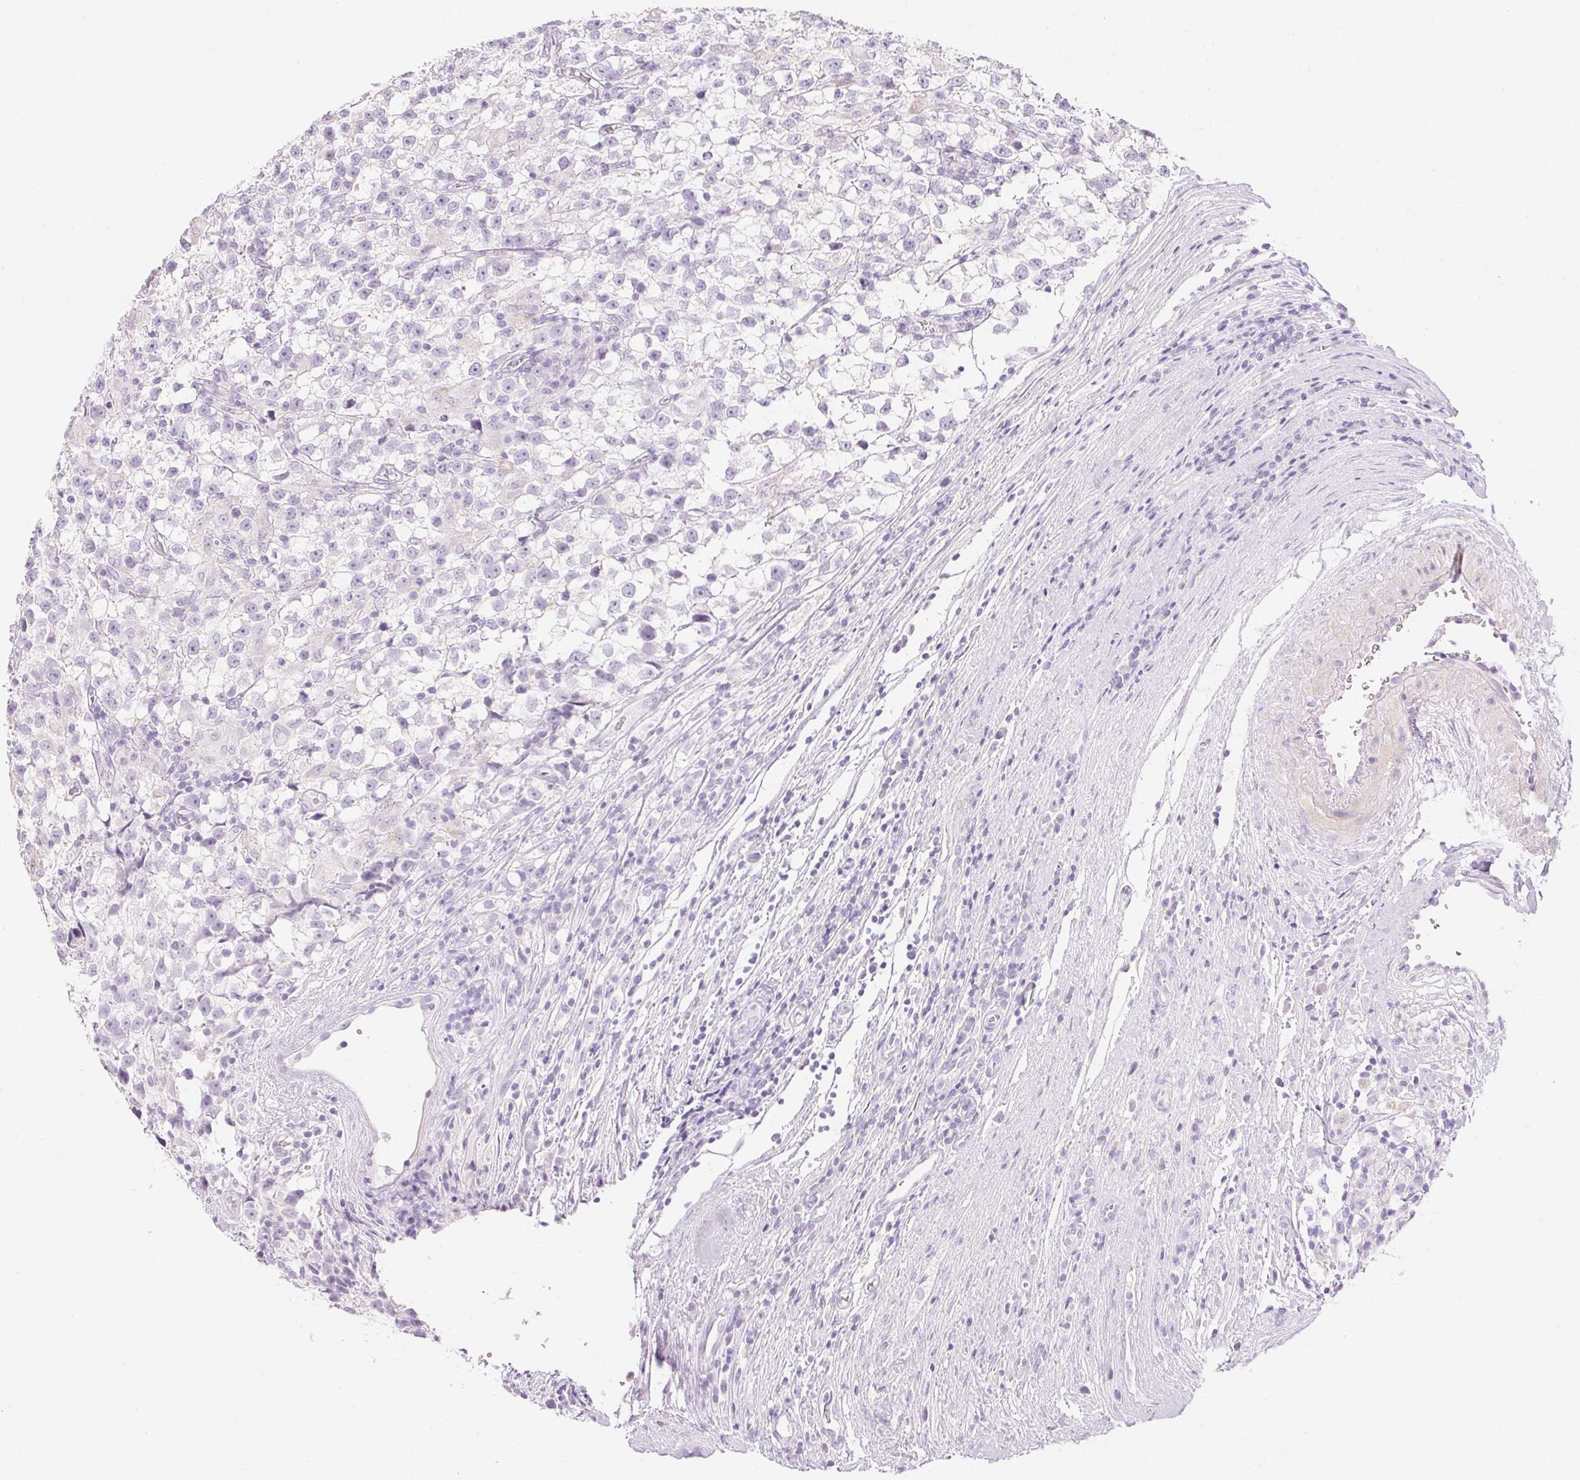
{"staining": {"intensity": "negative", "quantity": "none", "location": "none"}, "tissue": "testis cancer", "cell_type": "Tumor cells", "image_type": "cancer", "snomed": [{"axis": "morphology", "description": "Seminoma, NOS"}, {"axis": "topography", "description": "Testis"}], "caption": "The histopathology image shows no significant staining in tumor cells of testis seminoma.", "gene": "CTRL", "patient": {"sex": "male", "age": 31}}